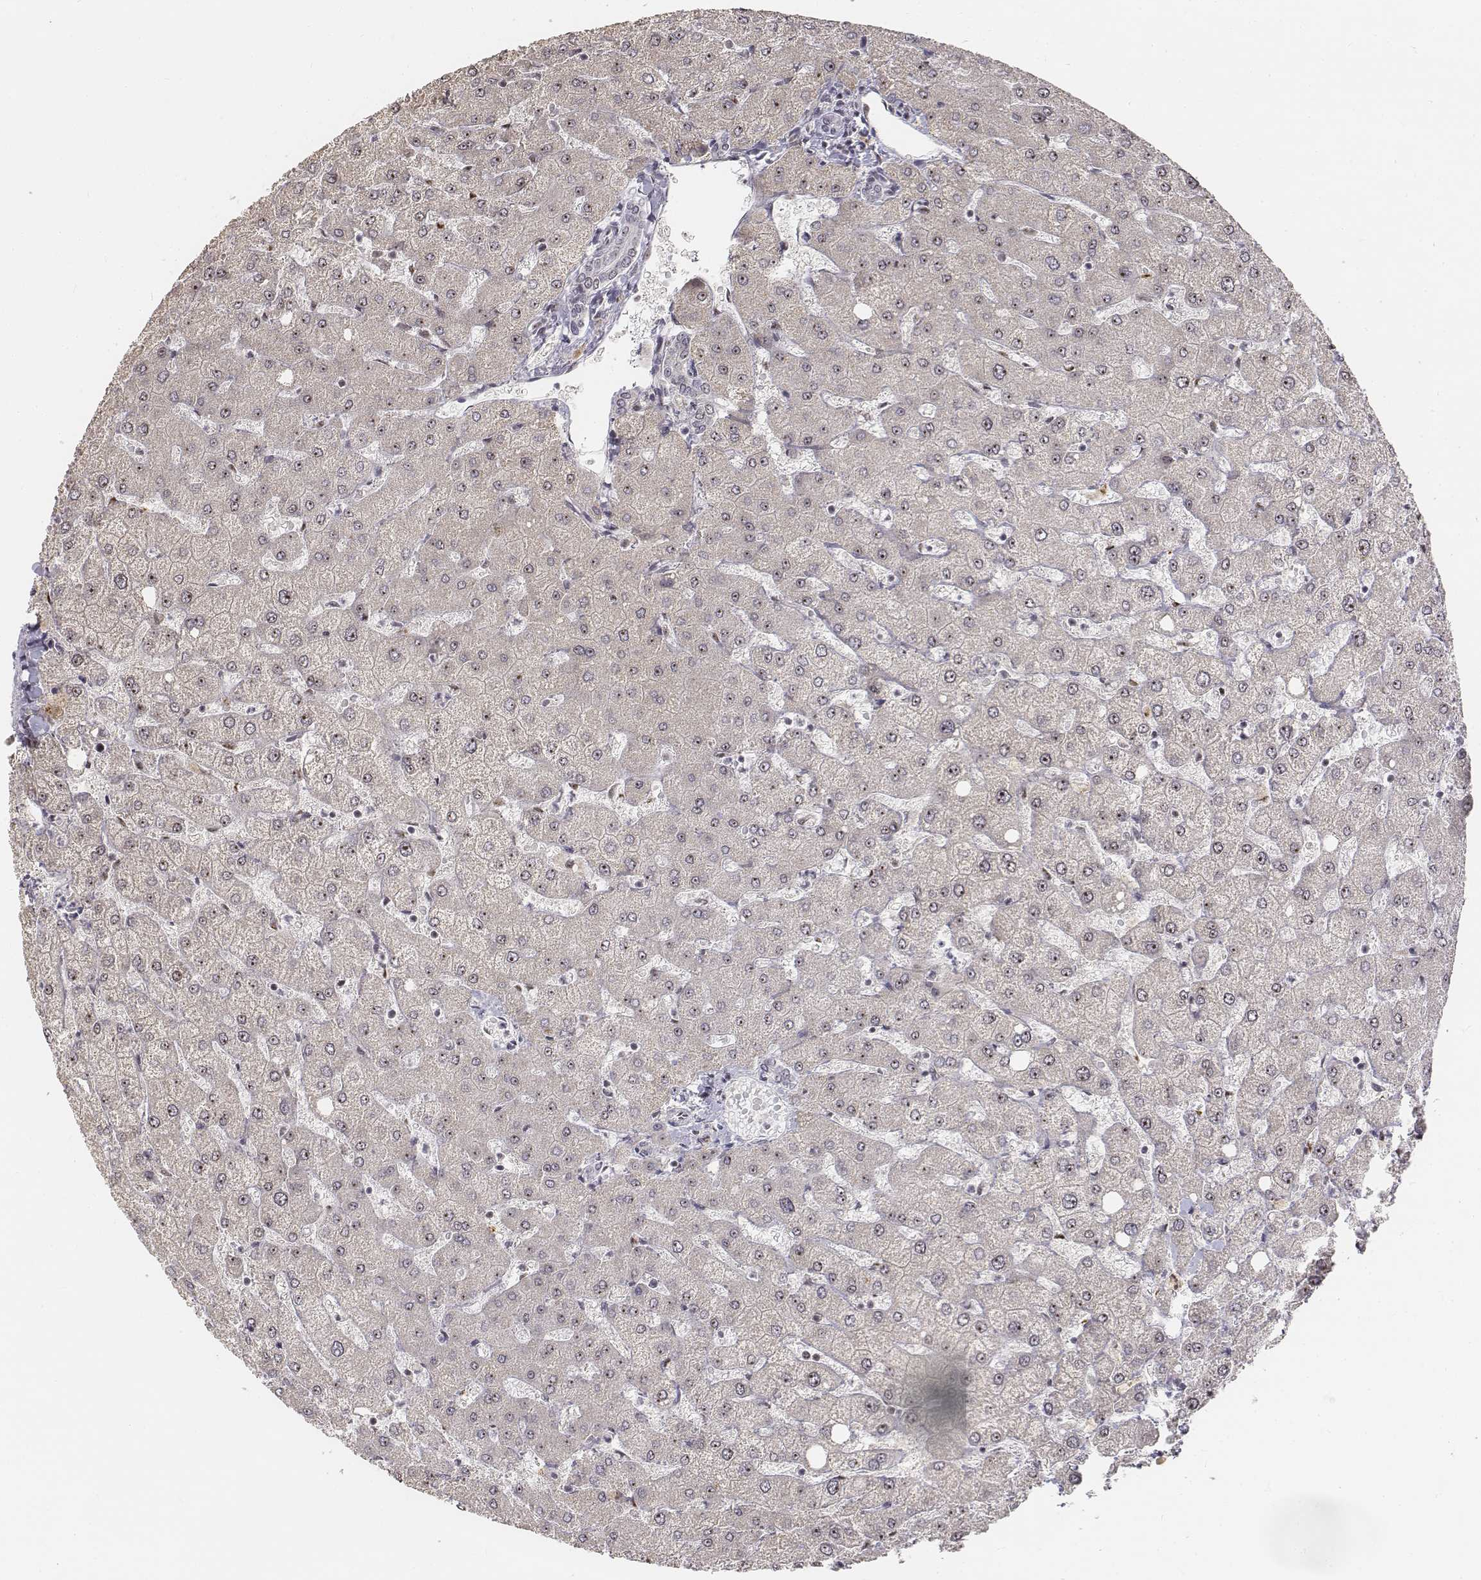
{"staining": {"intensity": "negative", "quantity": "none", "location": "none"}, "tissue": "liver", "cell_type": "Cholangiocytes", "image_type": "normal", "snomed": [{"axis": "morphology", "description": "Normal tissue, NOS"}, {"axis": "topography", "description": "Liver"}], "caption": "This image is of unremarkable liver stained with immunohistochemistry (IHC) to label a protein in brown with the nuclei are counter-stained blue. There is no staining in cholangiocytes. (DAB immunohistochemistry (IHC) with hematoxylin counter stain).", "gene": "PHF6", "patient": {"sex": "female", "age": 54}}